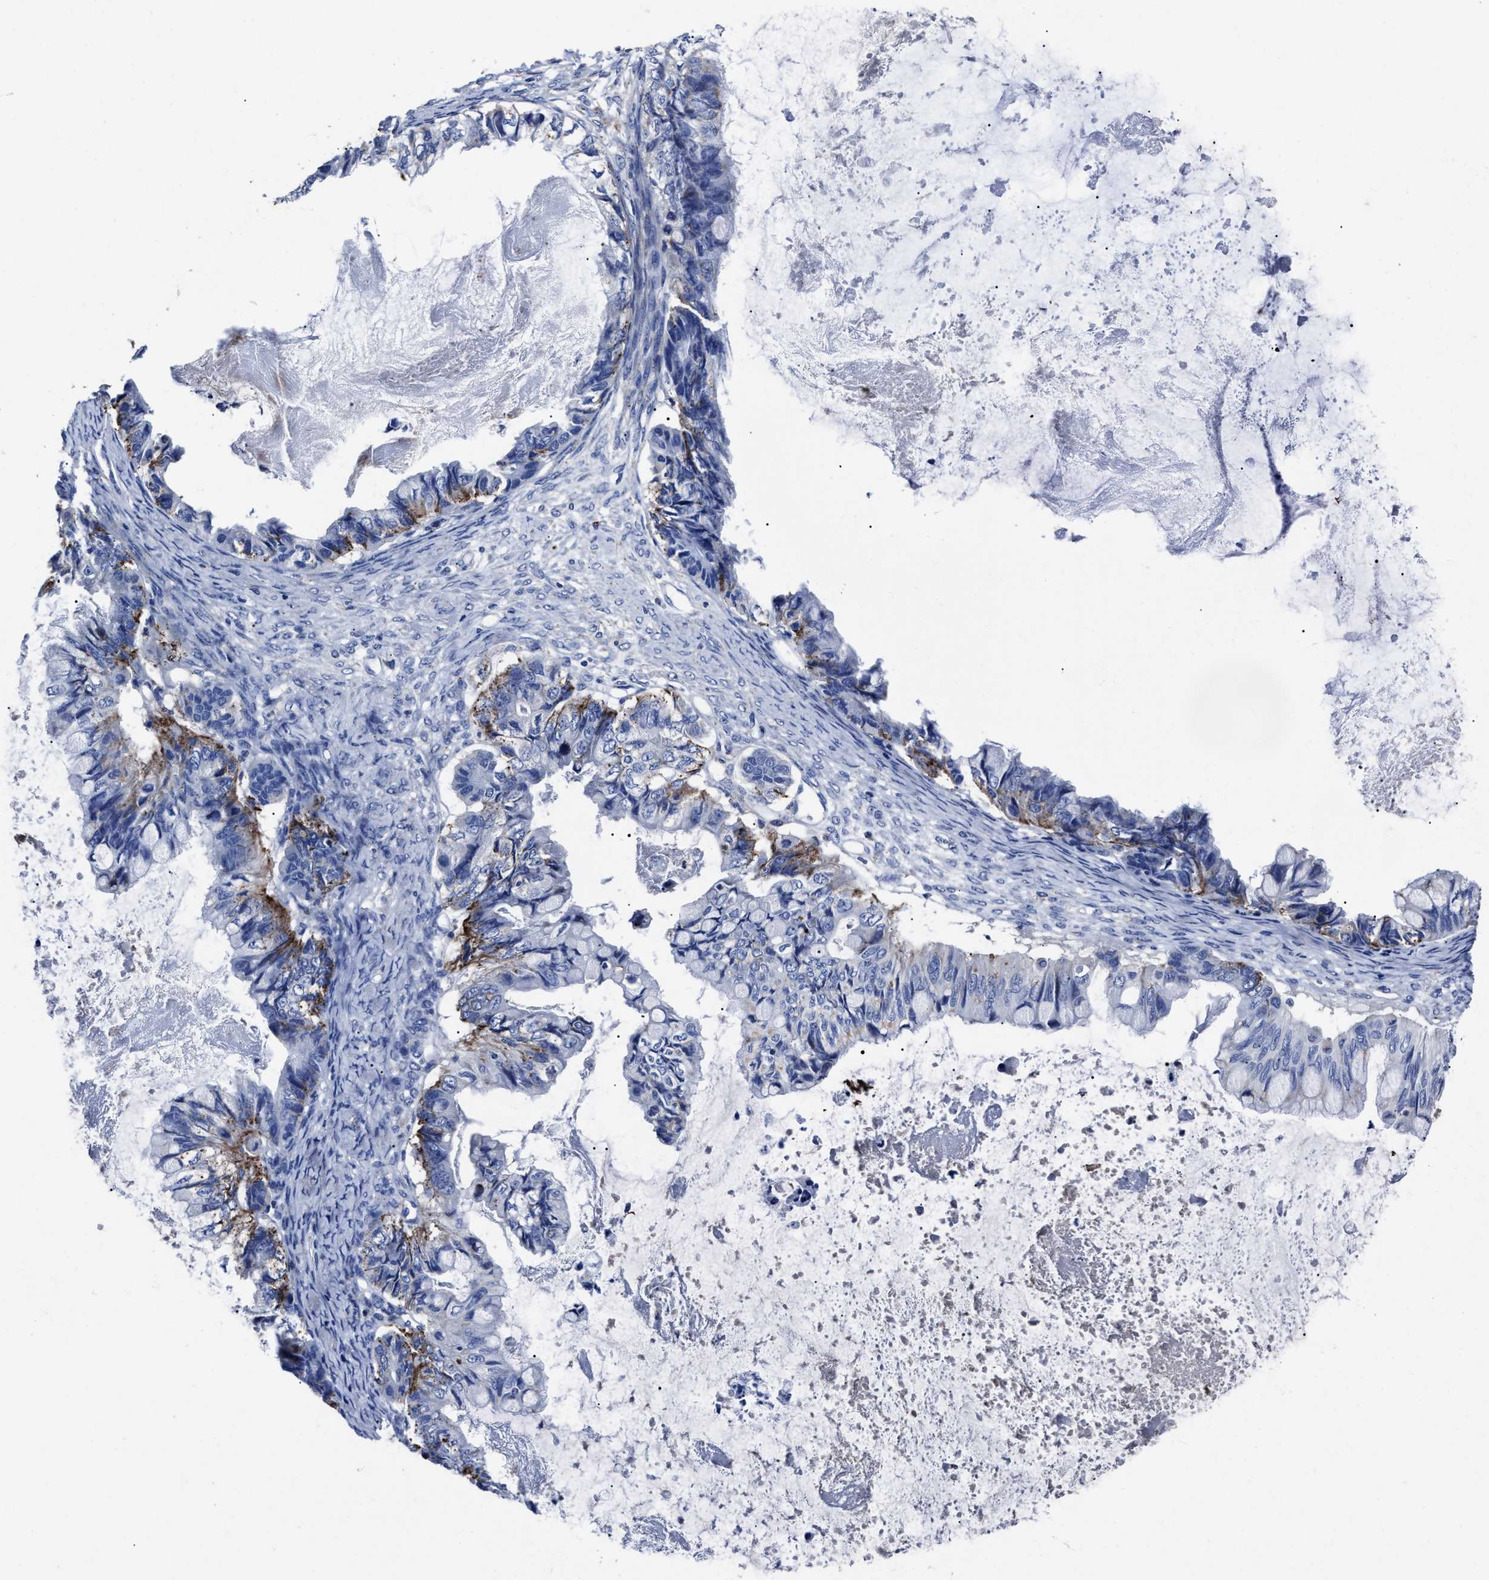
{"staining": {"intensity": "moderate", "quantity": "<25%", "location": "cytoplasmic/membranous"}, "tissue": "ovarian cancer", "cell_type": "Tumor cells", "image_type": "cancer", "snomed": [{"axis": "morphology", "description": "Cystadenocarcinoma, mucinous, NOS"}, {"axis": "topography", "description": "Ovary"}], "caption": "About <25% of tumor cells in human ovarian cancer exhibit moderate cytoplasmic/membranous protein expression as visualized by brown immunohistochemical staining.", "gene": "LAMTOR4", "patient": {"sex": "female", "age": 80}}